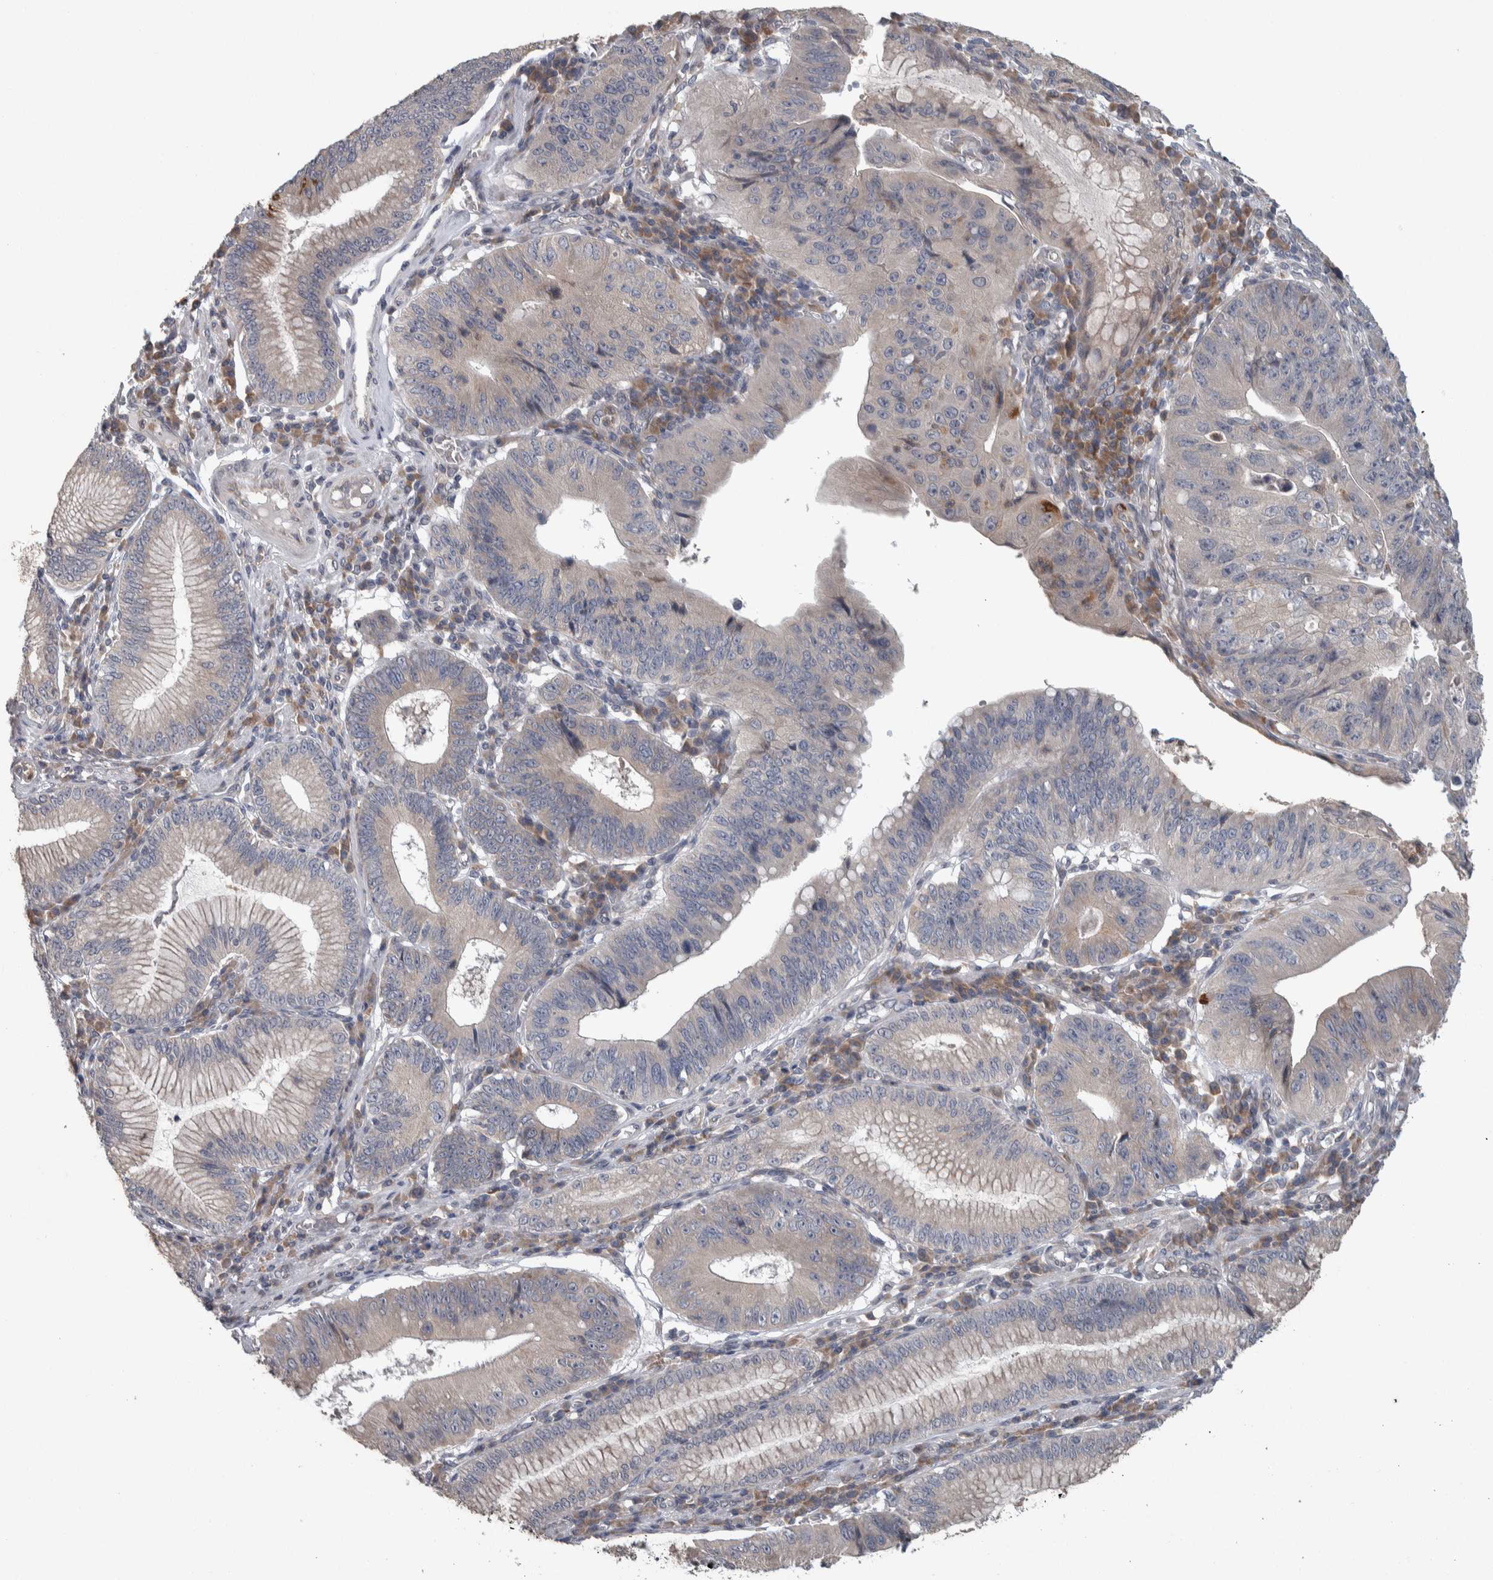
{"staining": {"intensity": "negative", "quantity": "none", "location": "none"}, "tissue": "stomach cancer", "cell_type": "Tumor cells", "image_type": "cancer", "snomed": [{"axis": "morphology", "description": "Adenocarcinoma, NOS"}, {"axis": "topography", "description": "Stomach"}], "caption": "This micrograph is of stomach cancer (adenocarcinoma) stained with immunohistochemistry (IHC) to label a protein in brown with the nuclei are counter-stained blue. There is no positivity in tumor cells.", "gene": "SRP68", "patient": {"sex": "male", "age": 59}}